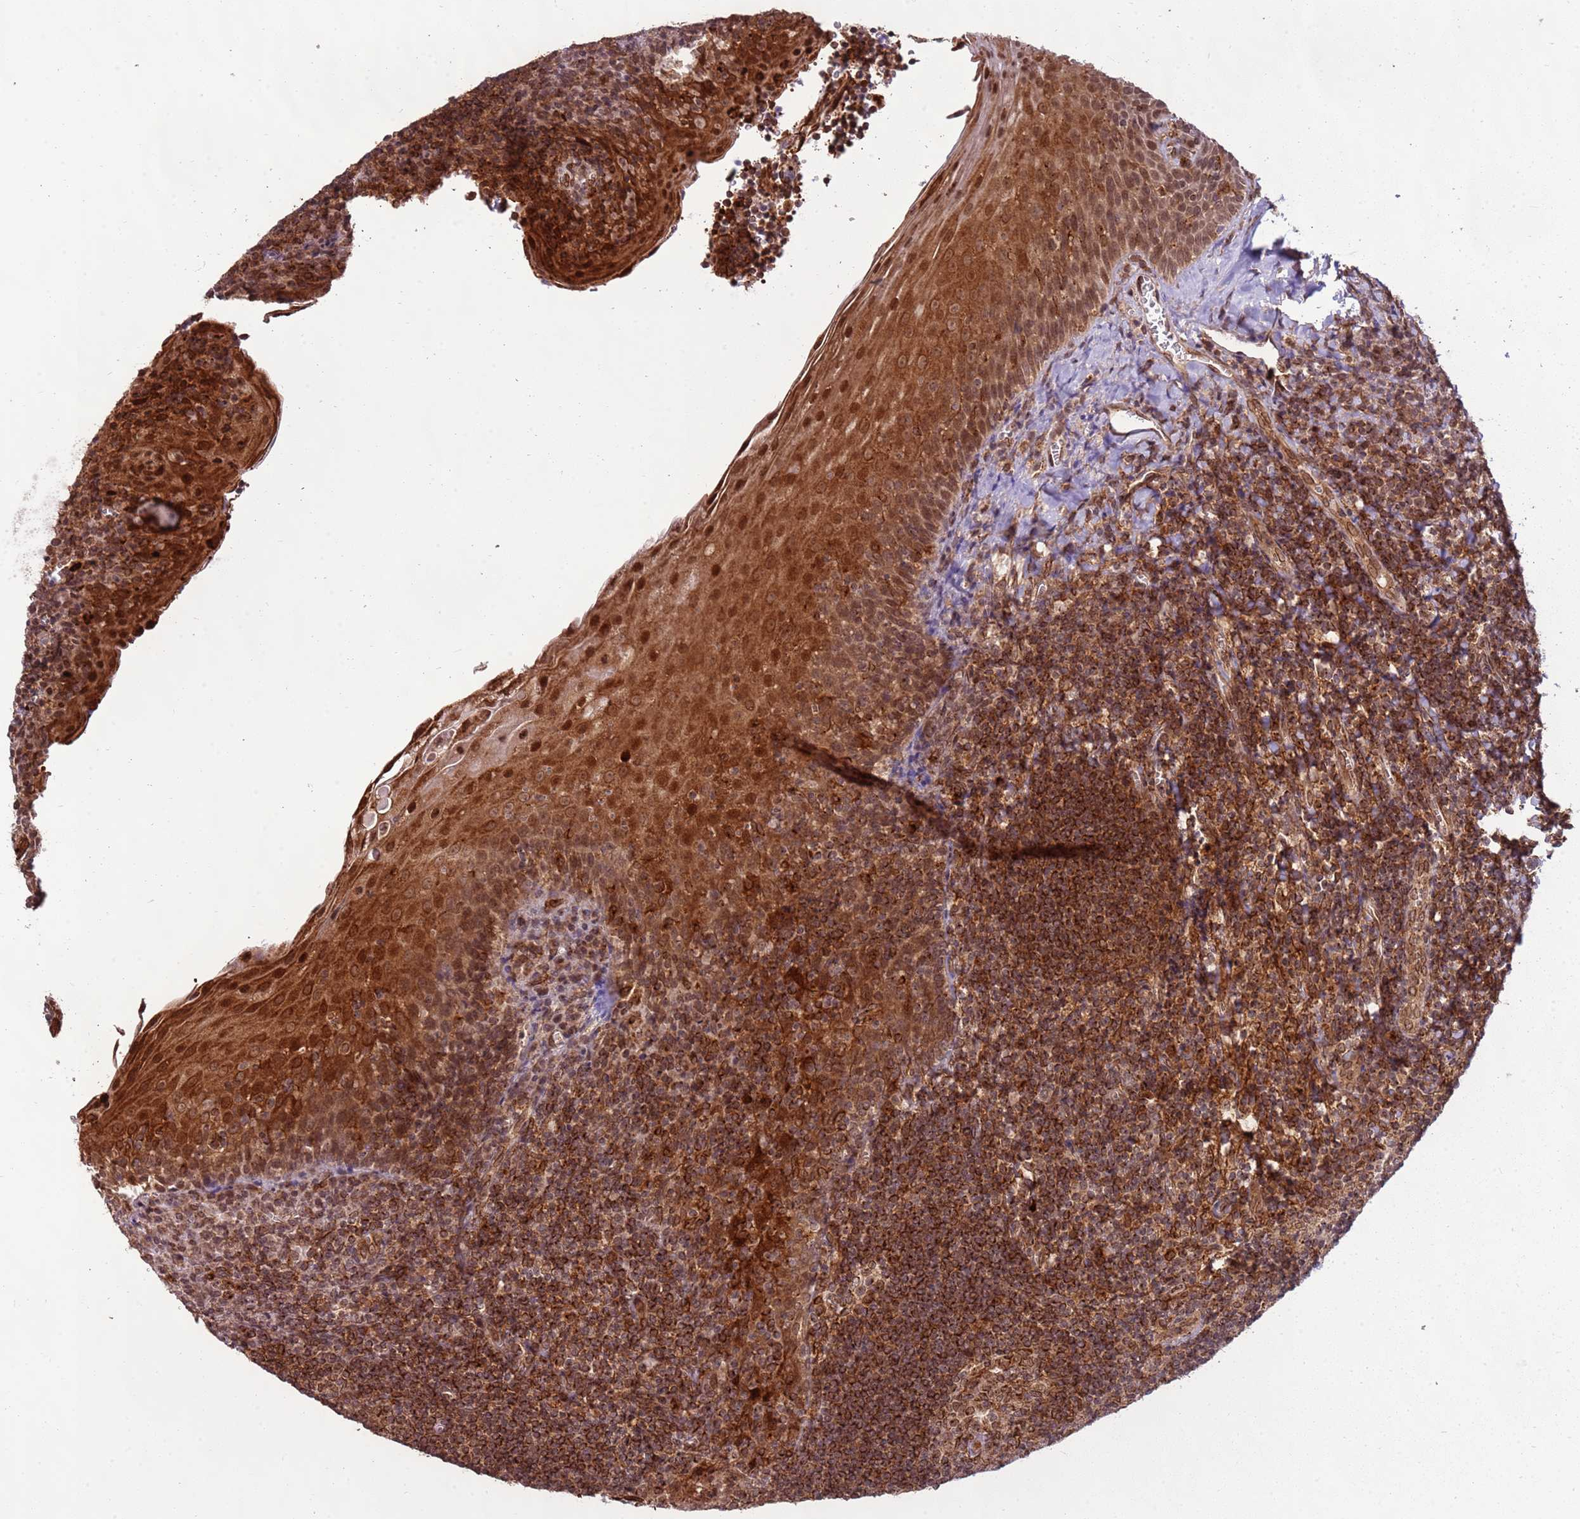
{"staining": {"intensity": "moderate", "quantity": ">75%", "location": "cytoplasmic/membranous,nuclear"}, "tissue": "tonsil", "cell_type": "Germinal center cells", "image_type": "normal", "snomed": [{"axis": "morphology", "description": "Normal tissue, NOS"}, {"axis": "topography", "description": "Tonsil"}], "caption": "Benign tonsil displays moderate cytoplasmic/membranous,nuclear expression in approximately >75% of germinal center cells, visualized by immunohistochemistry. (Stains: DAB (3,3'-diaminobenzidine) in brown, nuclei in blue, Microscopy: brightfield microscopy at high magnification).", "gene": "CEP170", "patient": {"sex": "male", "age": 27}}